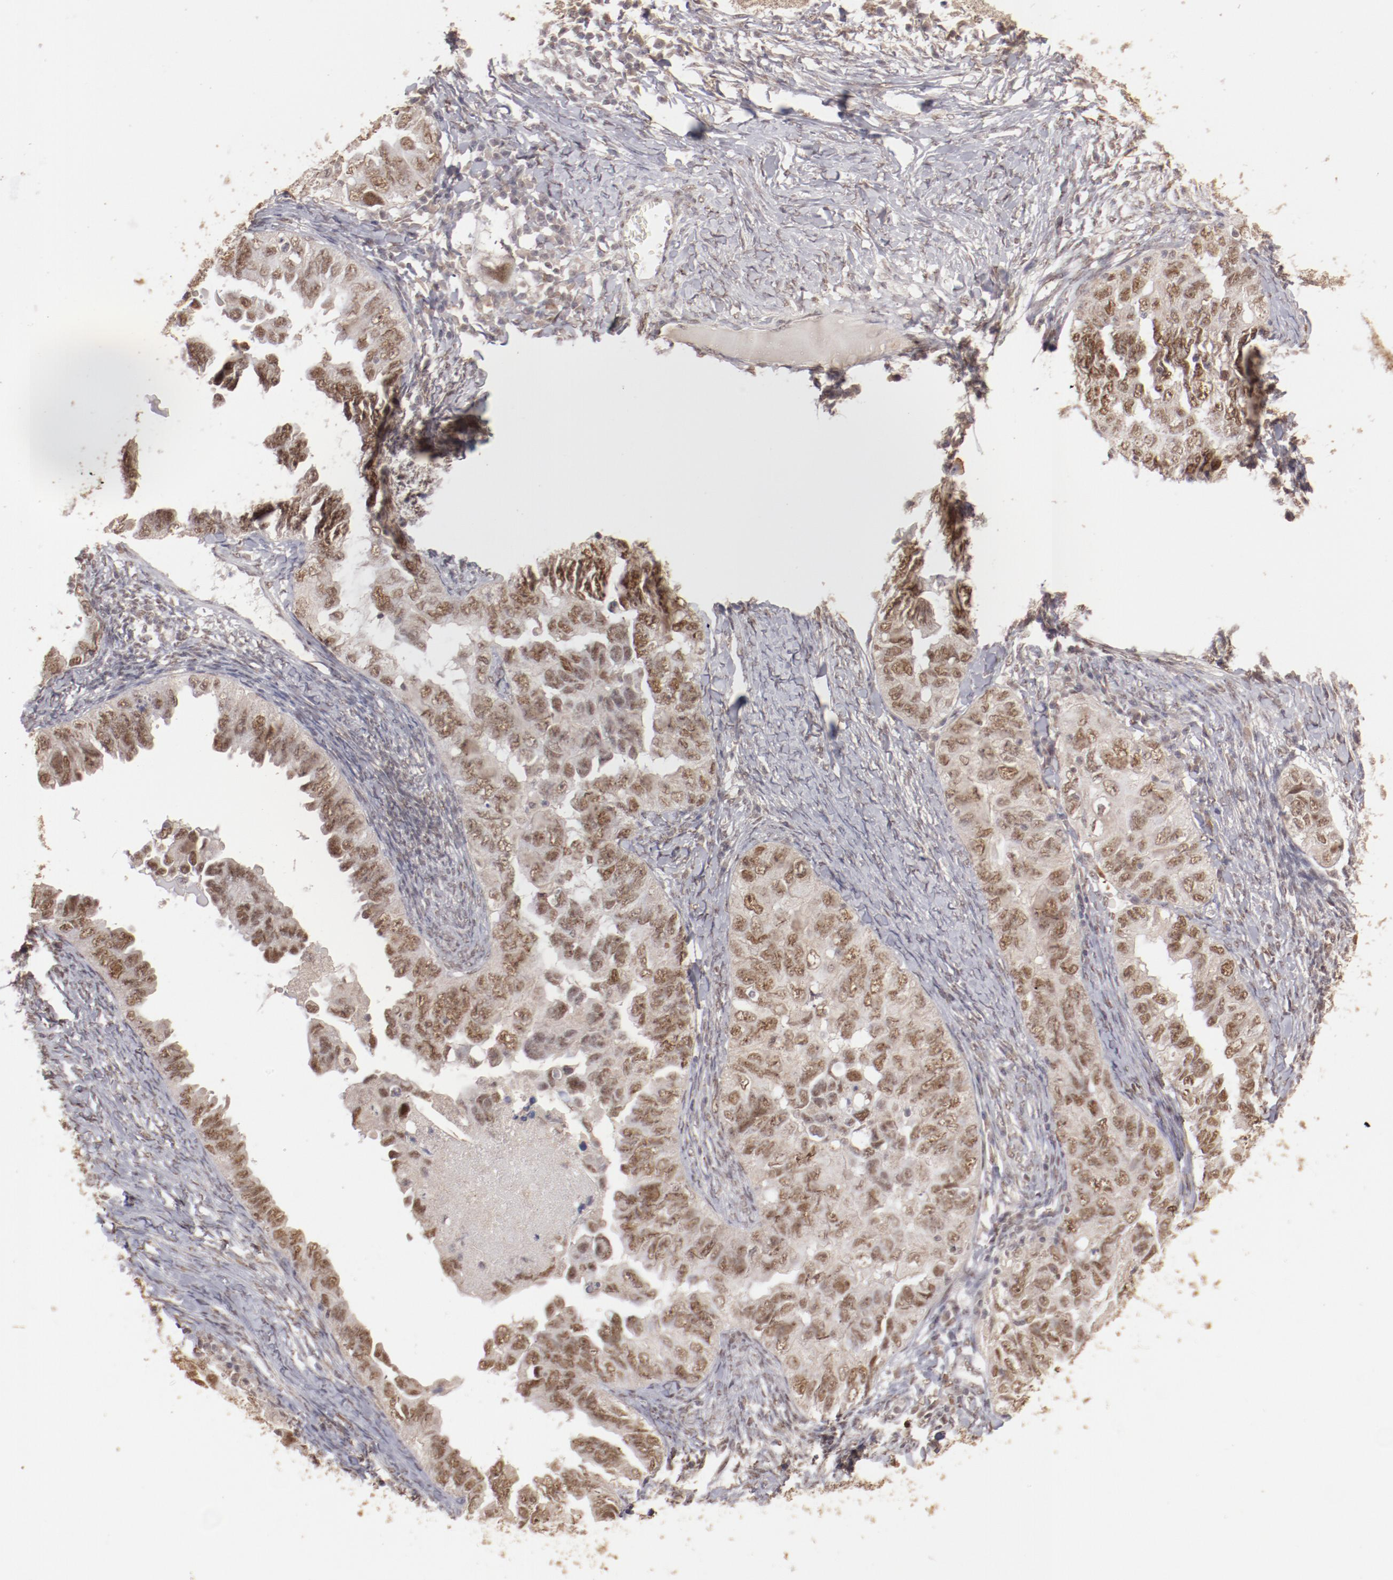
{"staining": {"intensity": "moderate", "quantity": ">75%", "location": "cytoplasmic/membranous,nuclear"}, "tissue": "ovarian cancer", "cell_type": "Tumor cells", "image_type": "cancer", "snomed": [{"axis": "morphology", "description": "Cystadenocarcinoma, serous, NOS"}, {"axis": "topography", "description": "Ovary"}], "caption": "There is medium levels of moderate cytoplasmic/membranous and nuclear expression in tumor cells of serous cystadenocarcinoma (ovarian), as demonstrated by immunohistochemical staining (brown color).", "gene": "CLOCK", "patient": {"sex": "female", "age": 82}}